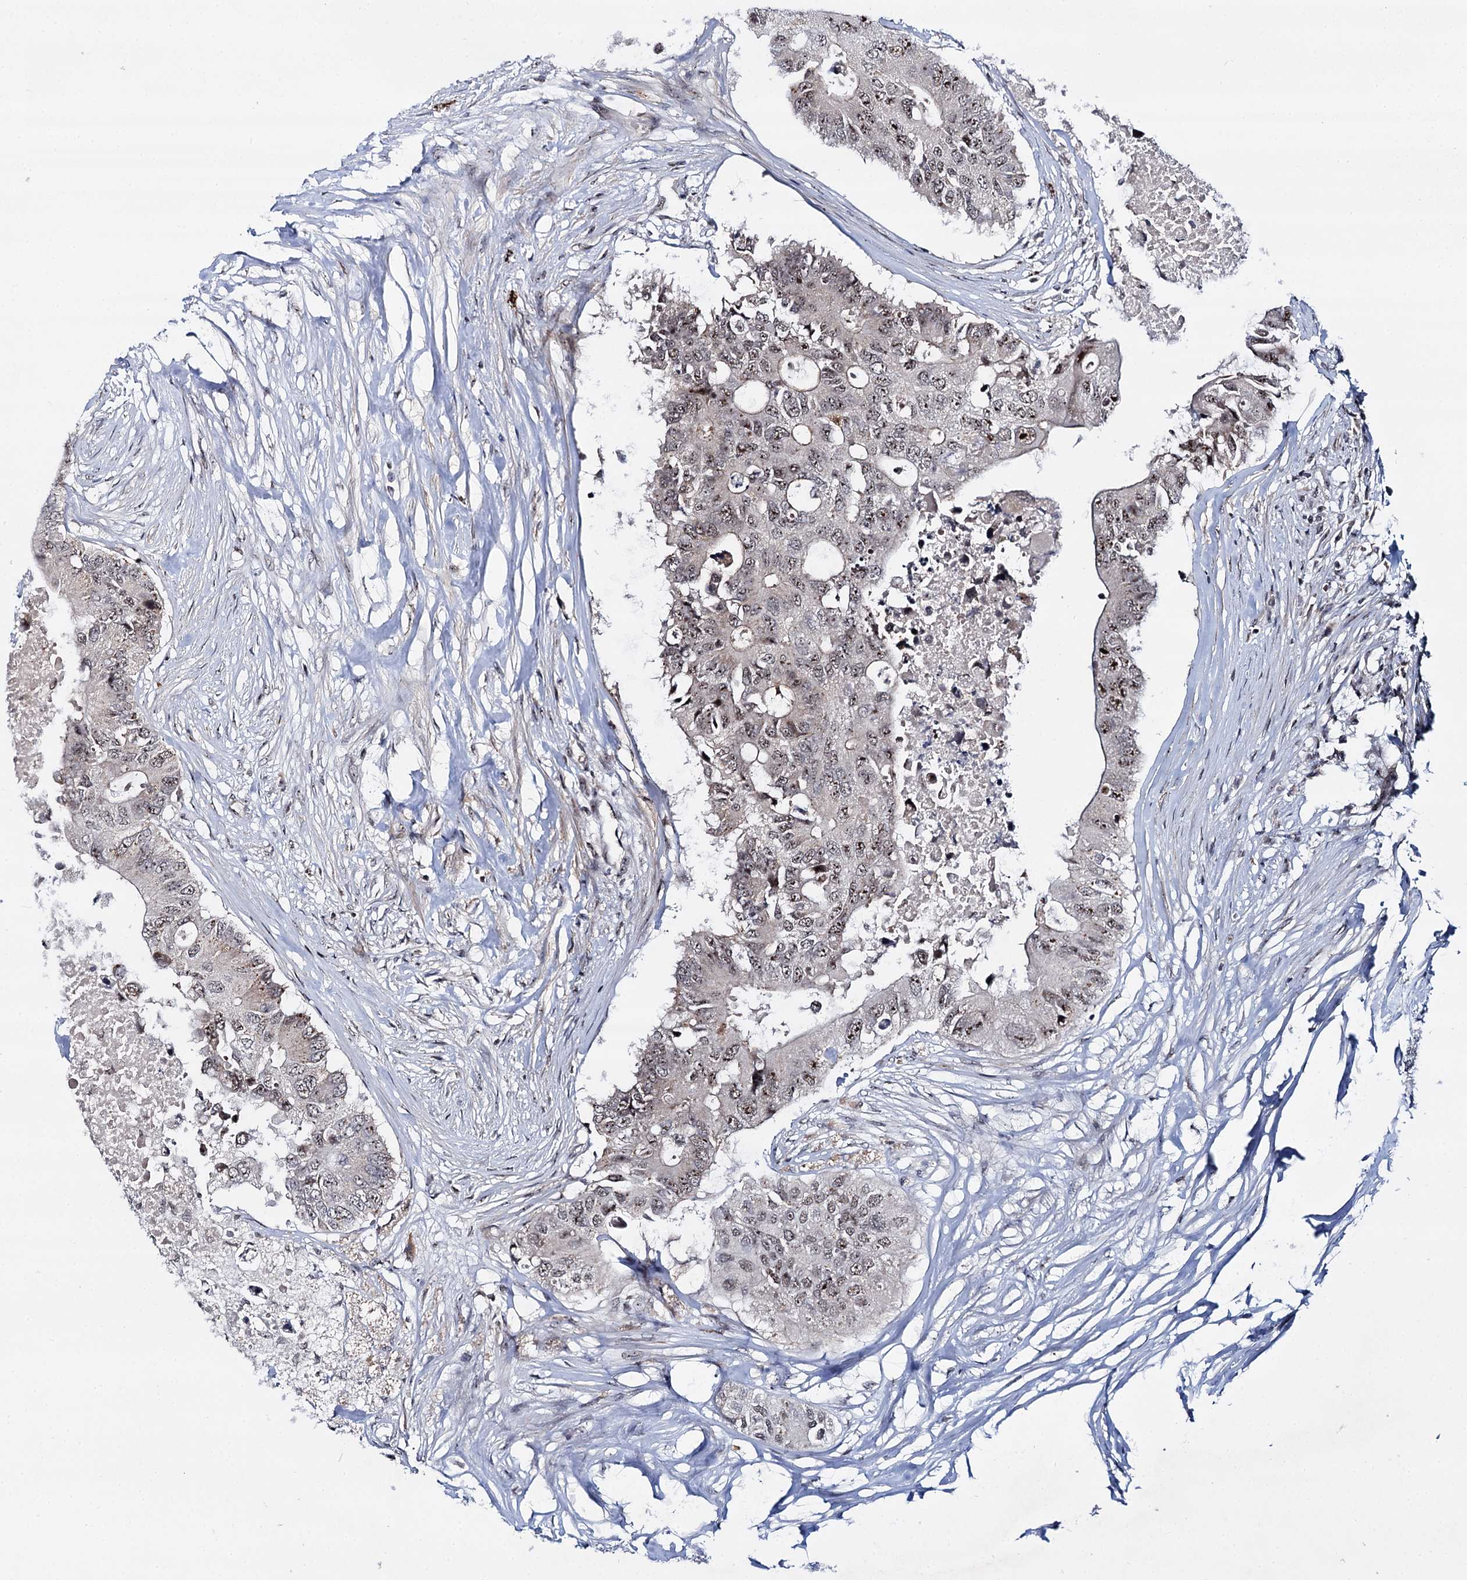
{"staining": {"intensity": "moderate", "quantity": ">75%", "location": "nuclear"}, "tissue": "colorectal cancer", "cell_type": "Tumor cells", "image_type": "cancer", "snomed": [{"axis": "morphology", "description": "Adenocarcinoma, NOS"}, {"axis": "topography", "description": "Colon"}], "caption": "Immunohistochemical staining of human adenocarcinoma (colorectal) shows medium levels of moderate nuclear staining in approximately >75% of tumor cells.", "gene": "BUD13", "patient": {"sex": "male", "age": 71}}